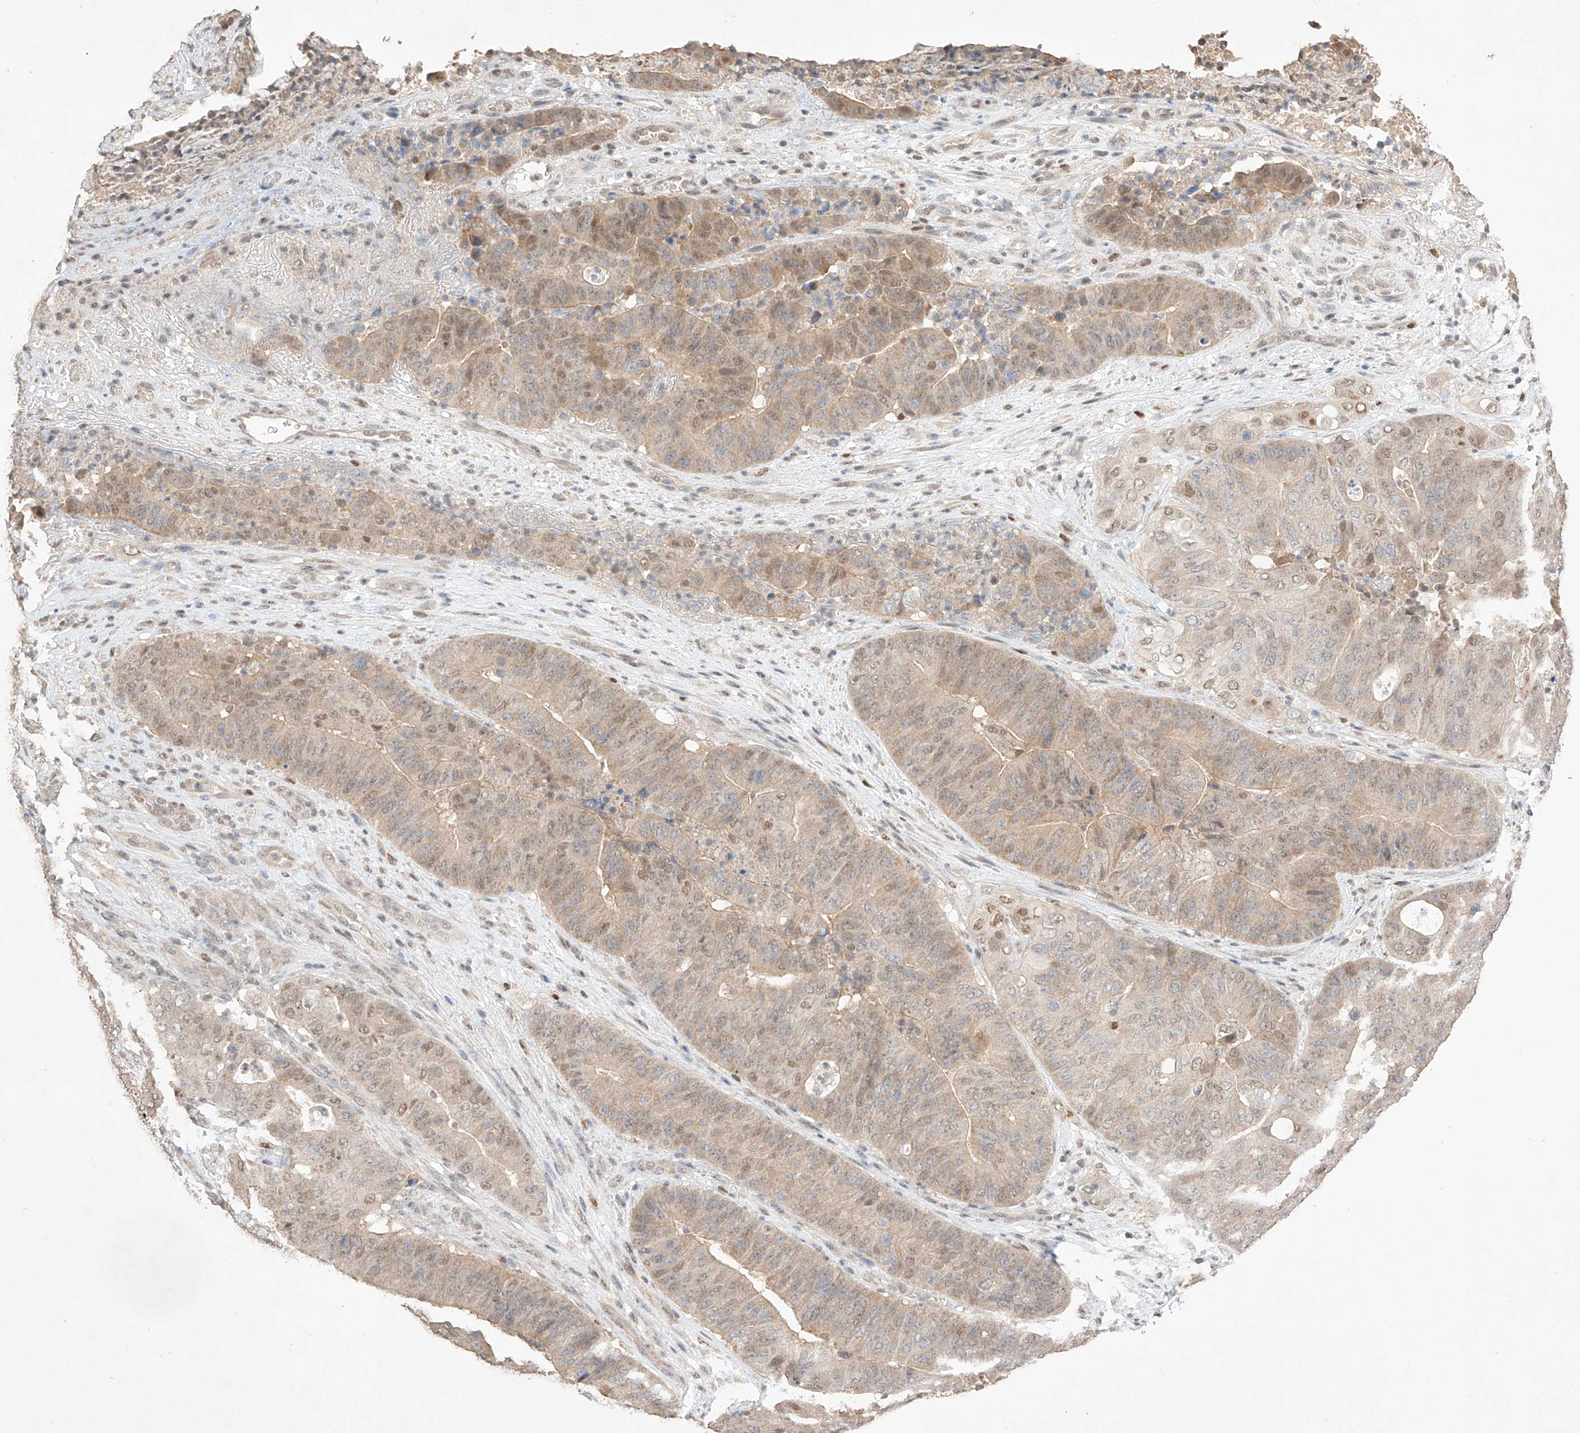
{"staining": {"intensity": "moderate", "quantity": ">75%", "location": "cytoplasmic/membranous,nuclear"}, "tissue": "pancreatic cancer", "cell_type": "Tumor cells", "image_type": "cancer", "snomed": [{"axis": "morphology", "description": "Adenocarcinoma, NOS"}, {"axis": "topography", "description": "Pancreas"}], "caption": "The immunohistochemical stain highlights moderate cytoplasmic/membranous and nuclear staining in tumor cells of pancreatic adenocarcinoma tissue. Using DAB (brown) and hematoxylin (blue) stains, captured at high magnification using brightfield microscopy.", "gene": "APIP", "patient": {"sex": "female", "age": 77}}